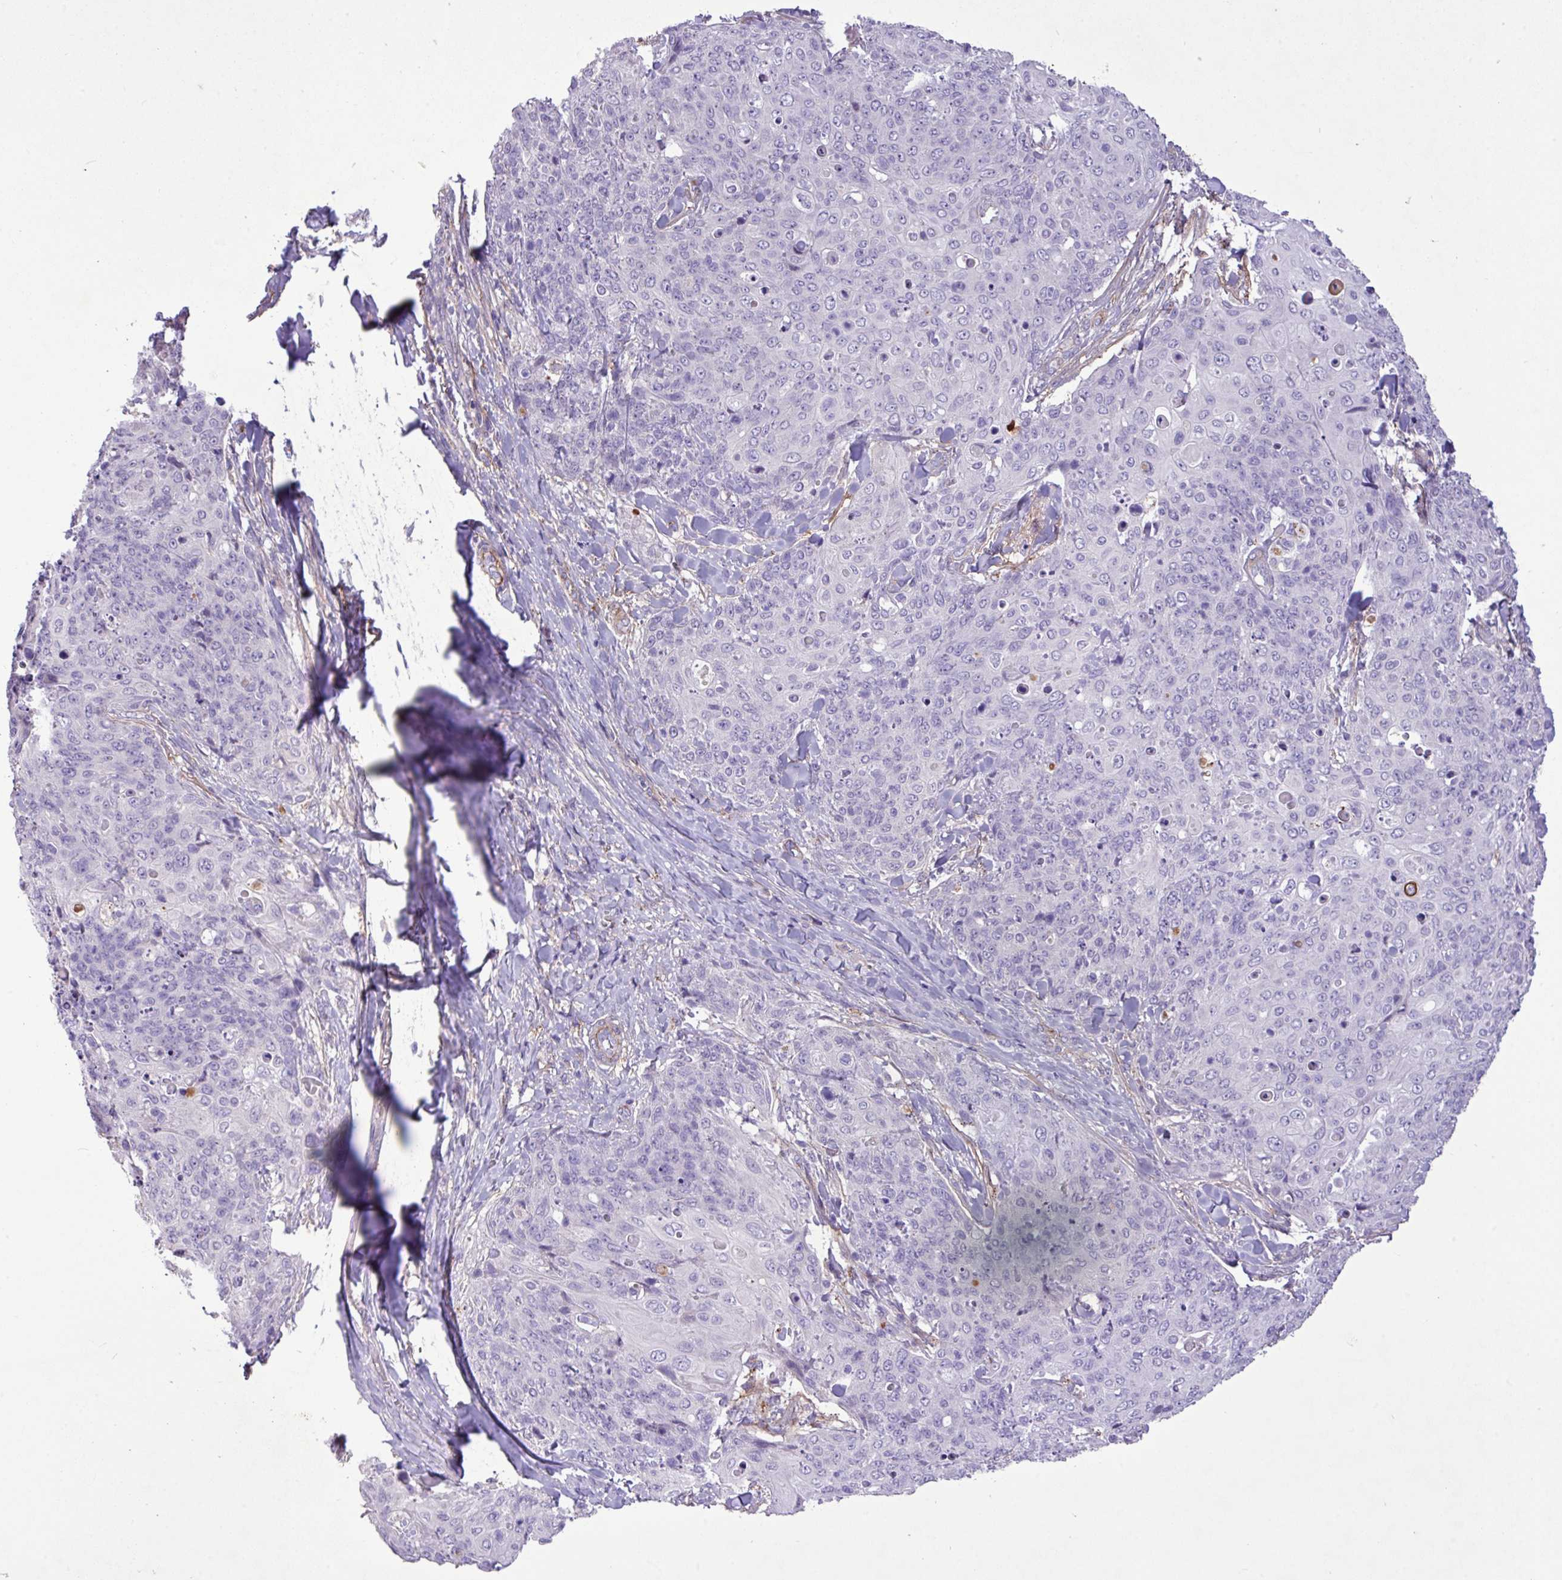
{"staining": {"intensity": "negative", "quantity": "none", "location": "none"}, "tissue": "skin cancer", "cell_type": "Tumor cells", "image_type": "cancer", "snomed": [{"axis": "morphology", "description": "Squamous cell carcinoma, NOS"}, {"axis": "topography", "description": "Skin"}, {"axis": "topography", "description": "Vulva"}], "caption": "The micrograph exhibits no staining of tumor cells in skin cancer.", "gene": "CD248", "patient": {"sex": "female", "age": 85}}